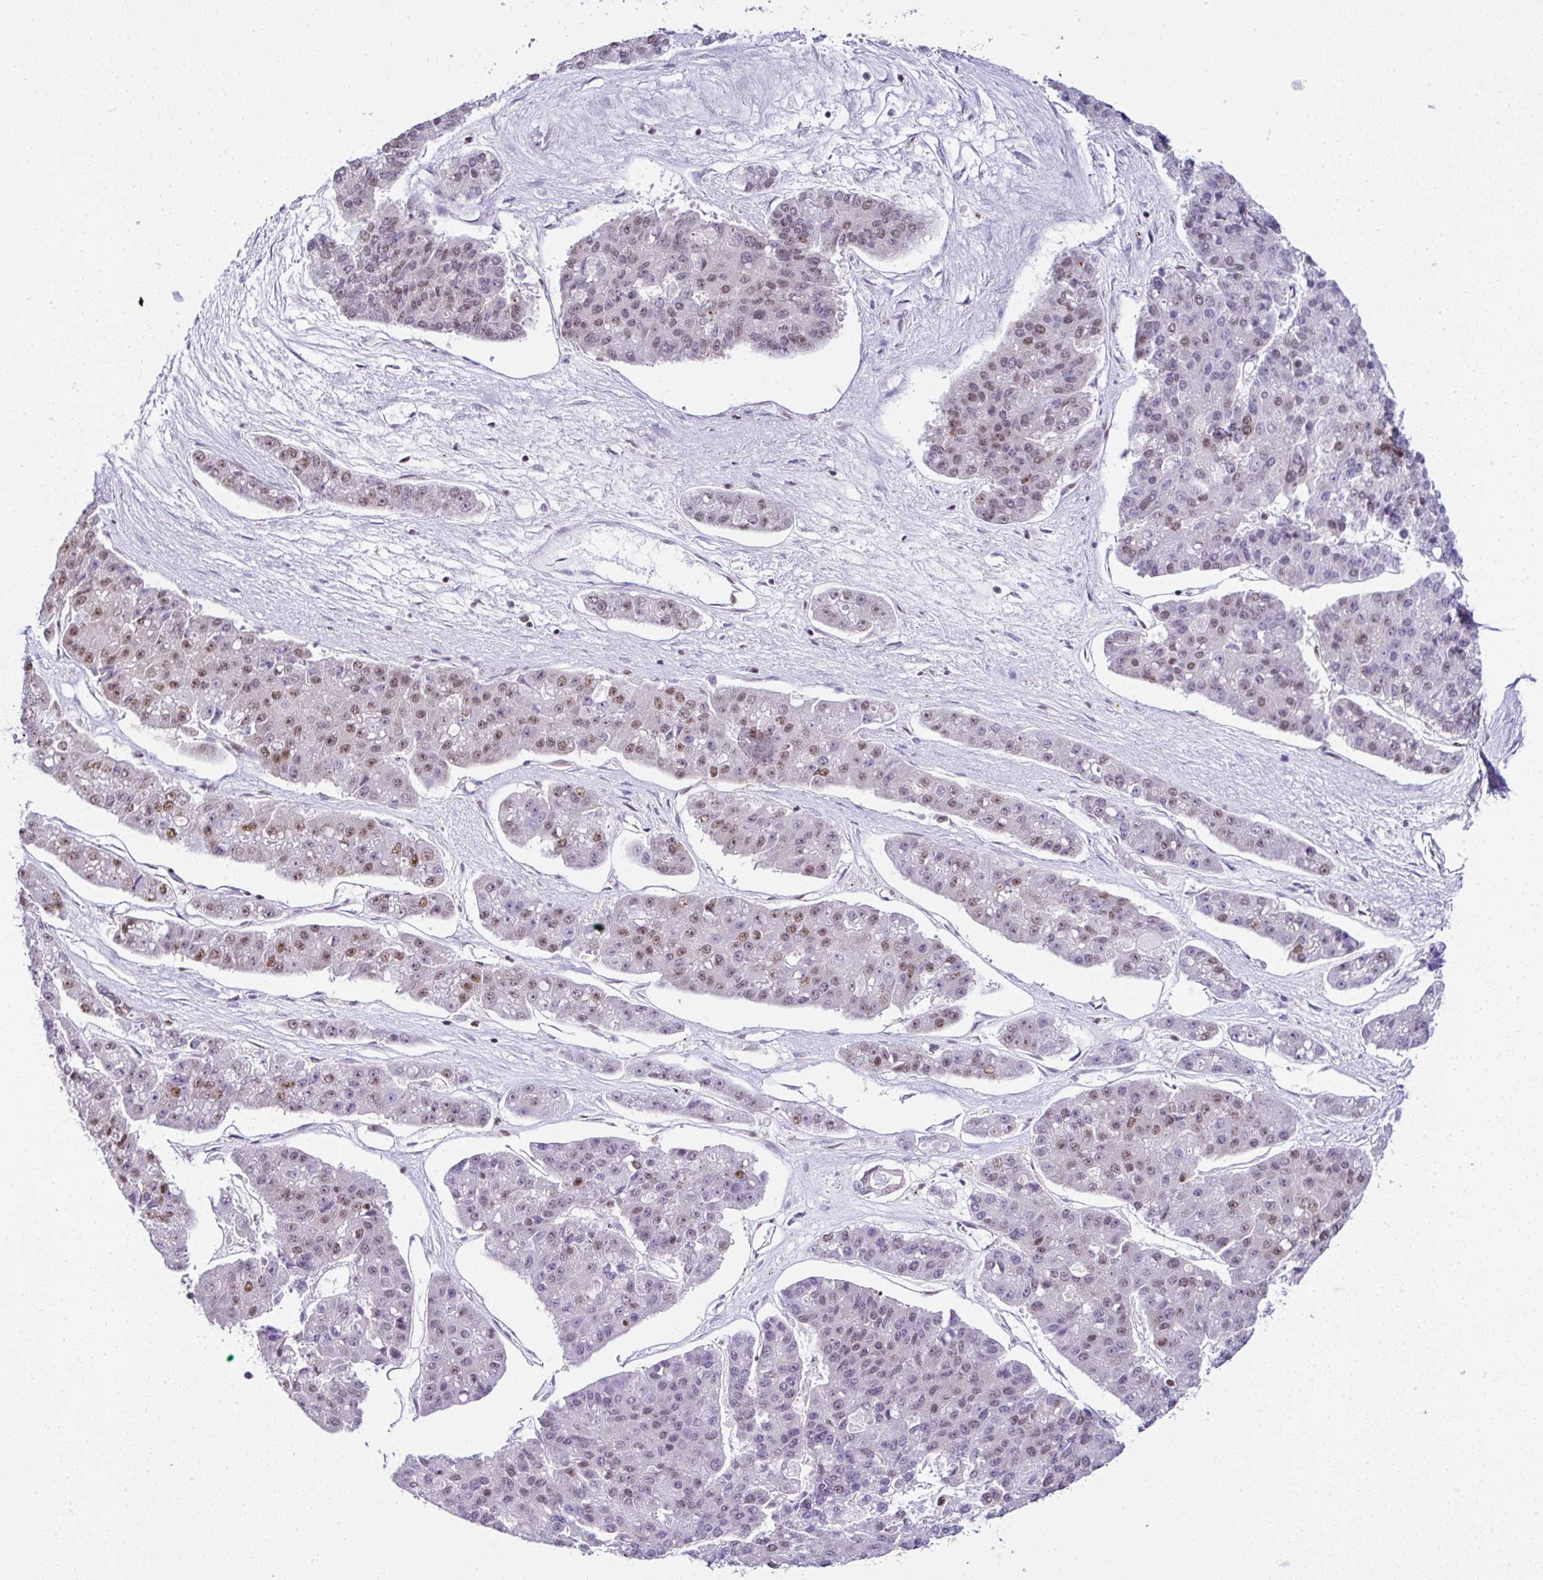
{"staining": {"intensity": "moderate", "quantity": "<25%", "location": "nuclear"}, "tissue": "pancreatic cancer", "cell_type": "Tumor cells", "image_type": "cancer", "snomed": [{"axis": "morphology", "description": "Adenocarcinoma, NOS"}, {"axis": "topography", "description": "Pancreas"}], "caption": "High-power microscopy captured an immunohistochemistry micrograph of adenocarcinoma (pancreatic), revealing moderate nuclear expression in approximately <25% of tumor cells. Immunohistochemistry stains the protein of interest in brown and the nuclei are stained blue.", "gene": "PTPN2", "patient": {"sex": "male", "age": 50}}